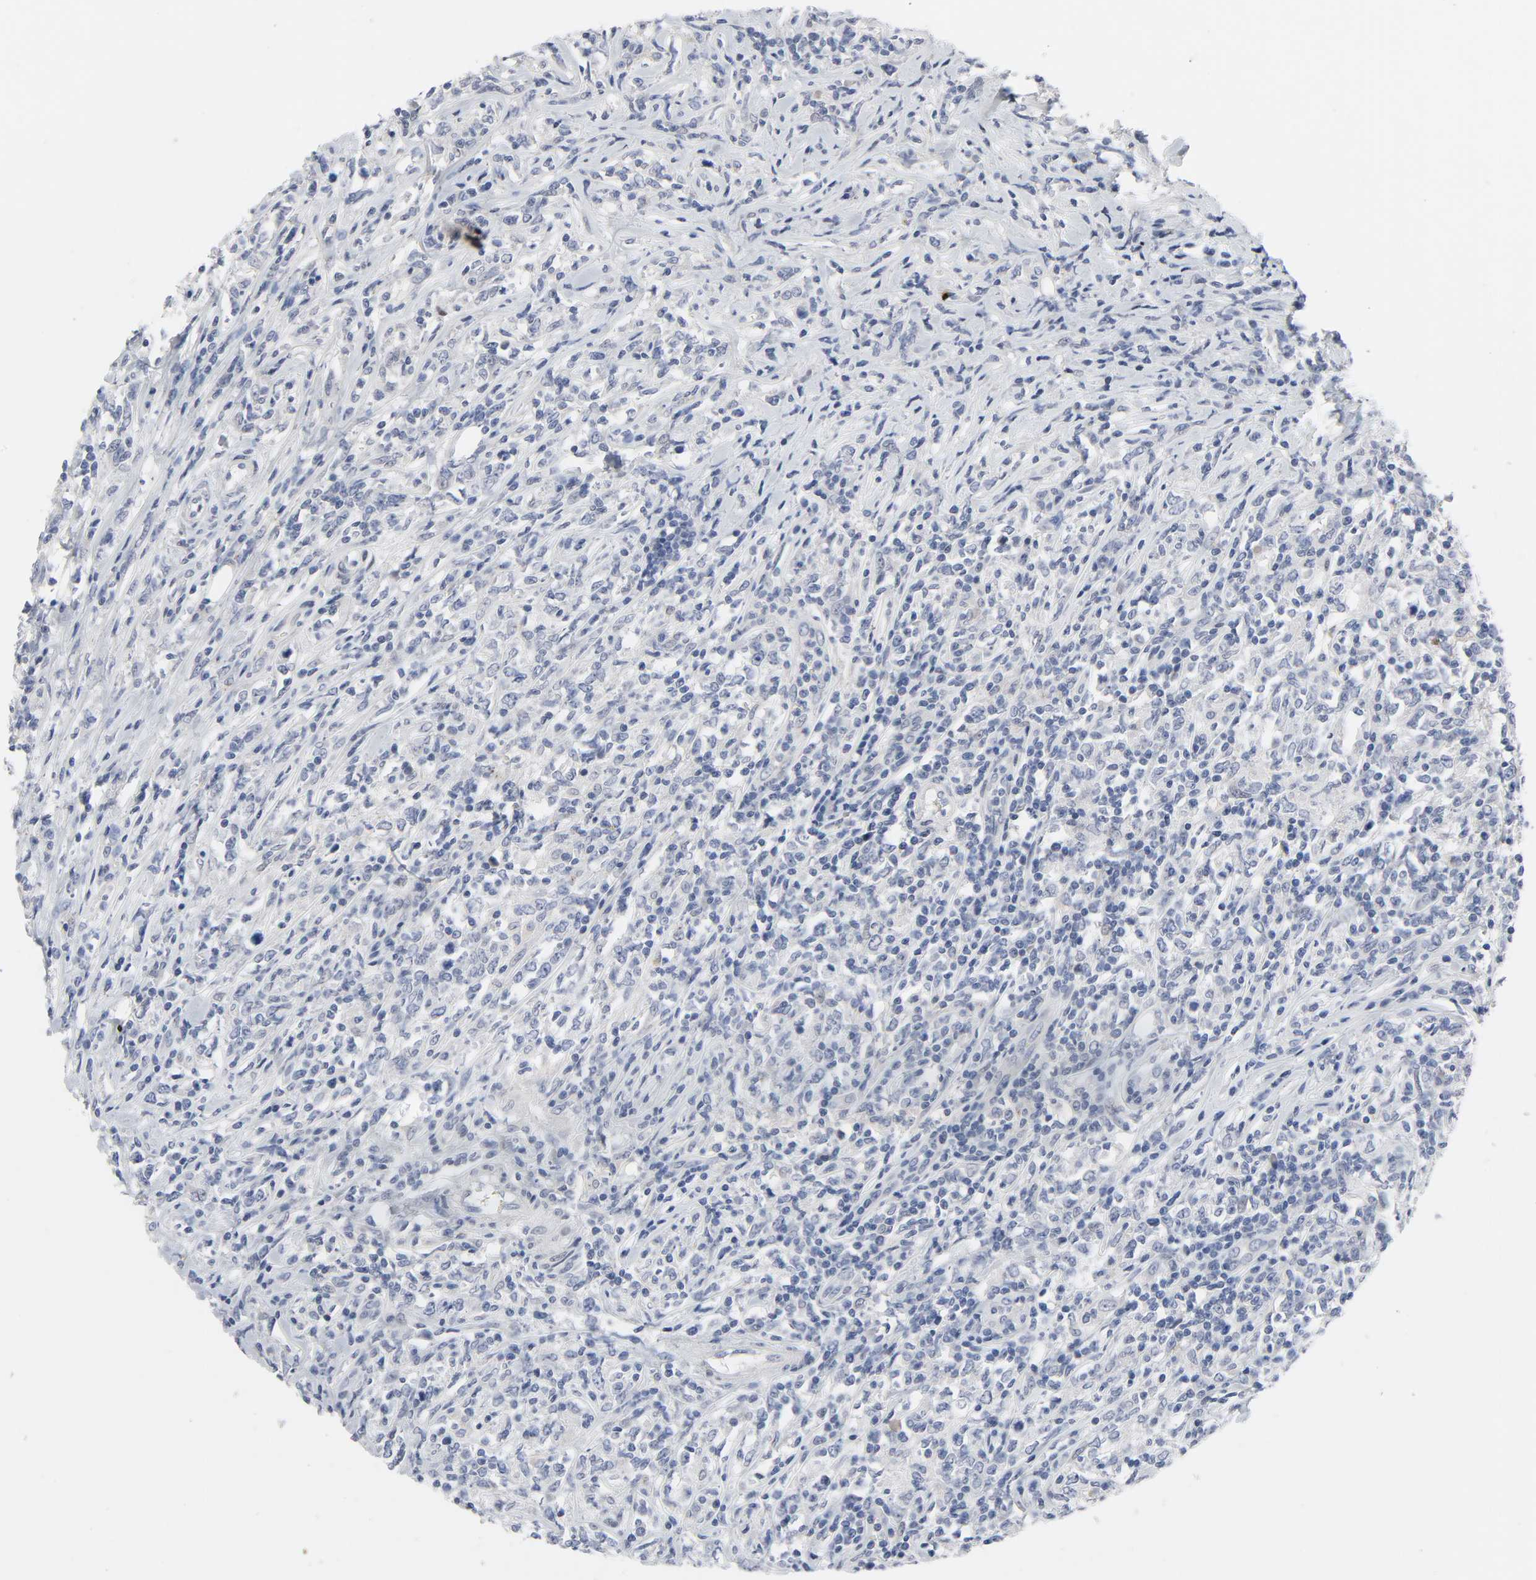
{"staining": {"intensity": "negative", "quantity": "none", "location": "none"}, "tissue": "lymphoma", "cell_type": "Tumor cells", "image_type": "cancer", "snomed": [{"axis": "morphology", "description": "Malignant lymphoma, non-Hodgkin's type, High grade"}, {"axis": "topography", "description": "Lymph node"}], "caption": "Immunohistochemistry micrograph of neoplastic tissue: human lymphoma stained with DAB (3,3'-diaminobenzidine) demonstrates no significant protein expression in tumor cells. The staining was performed using DAB (3,3'-diaminobenzidine) to visualize the protein expression in brown, while the nuclei were stained in blue with hematoxylin (Magnification: 20x).", "gene": "SALL2", "patient": {"sex": "female", "age": 84}}